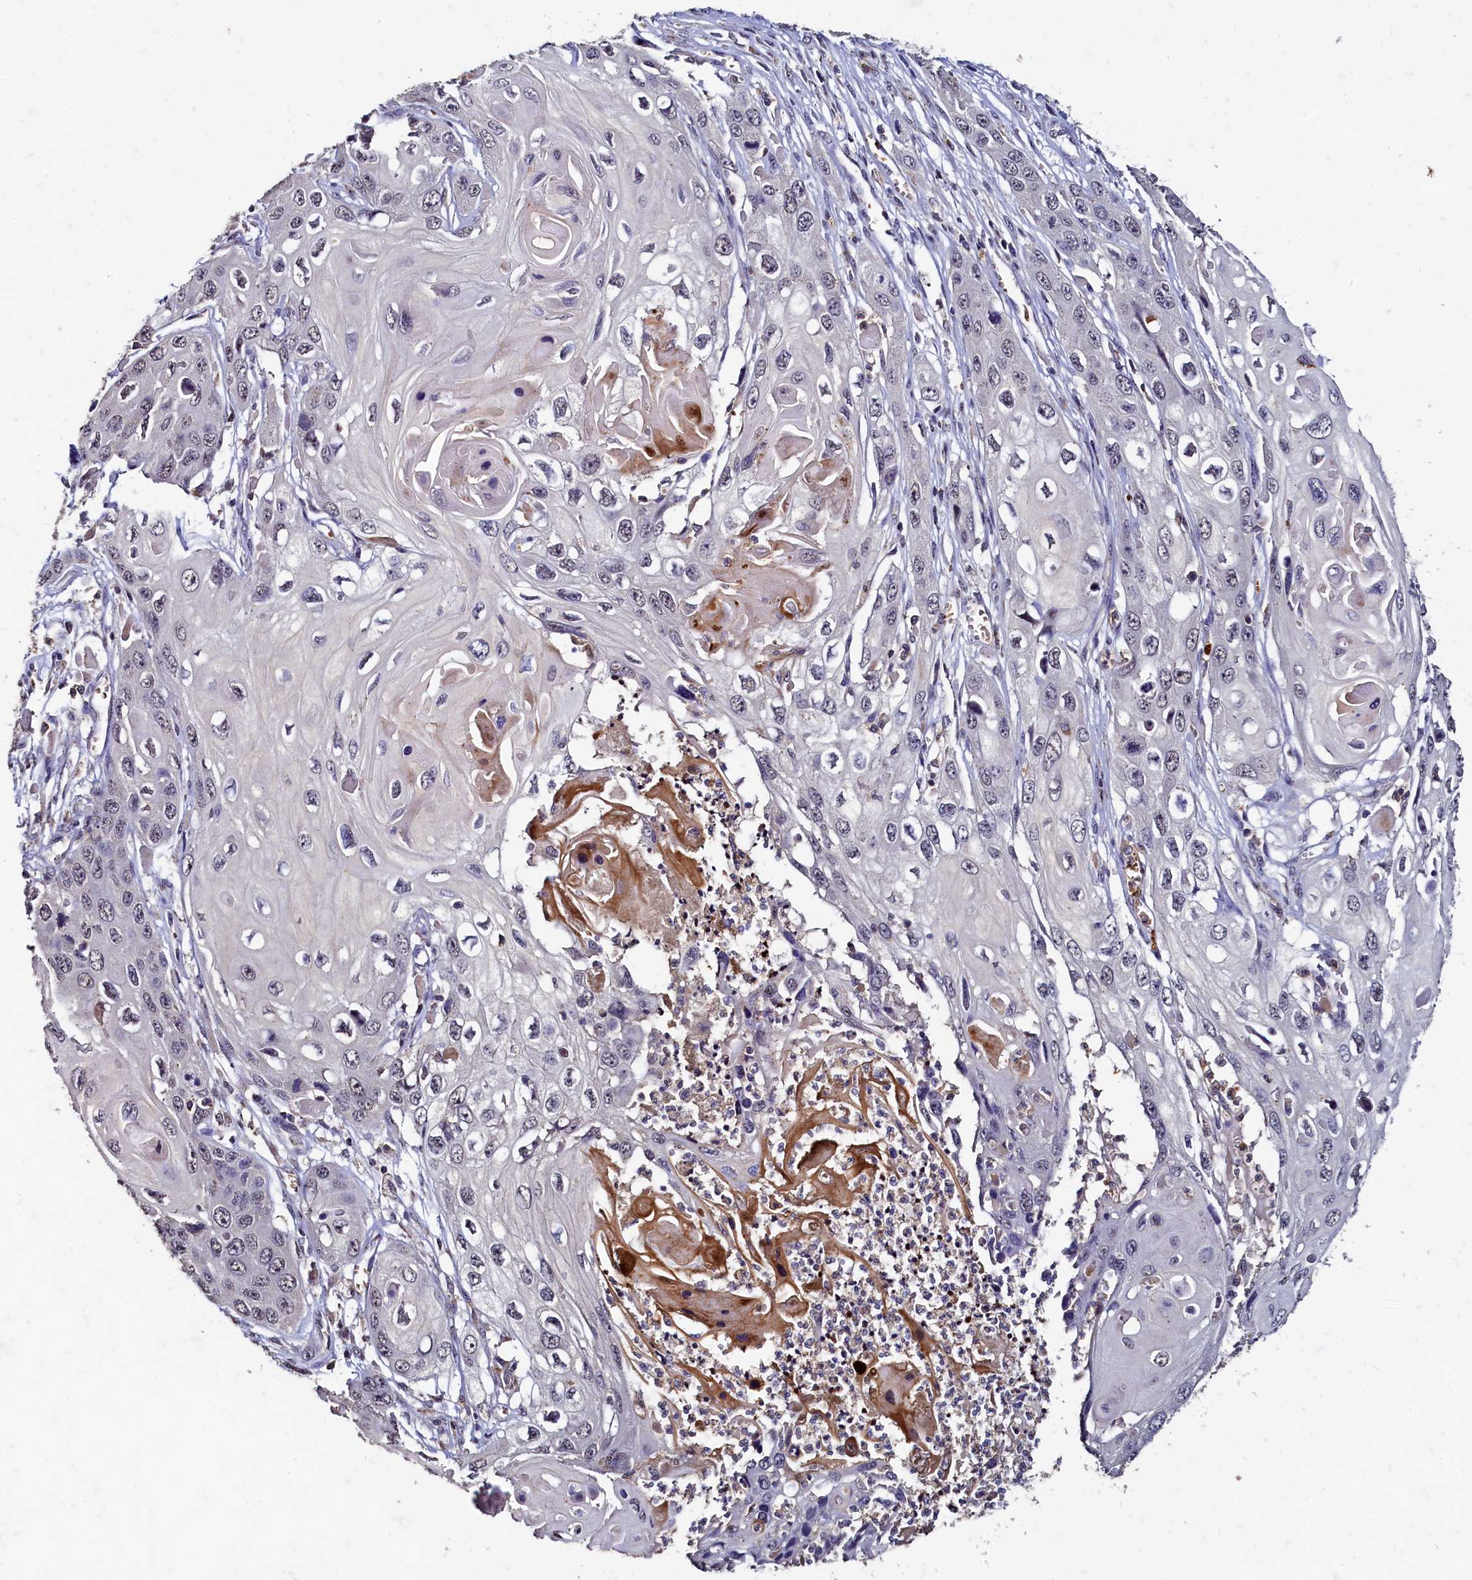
{"staining": {"intensity": "negative", "quantity": "none", "location": "none"}, "tissue": "skin cancer", "cell_type": "Tumor cells", "image_type": "cancer", "snomed": [{"axis": "morphology", "description": "Squamous cell carcinoma, NOS"}, {"axis": "topography", "description": "Skin"}], "caption": "Immunohistochemistry (IHC) of human skin cancer demonstrates no positivity in tumor cells.", "gene": "CSTPP1", "patient": {"sex": "male", "age": 55}}